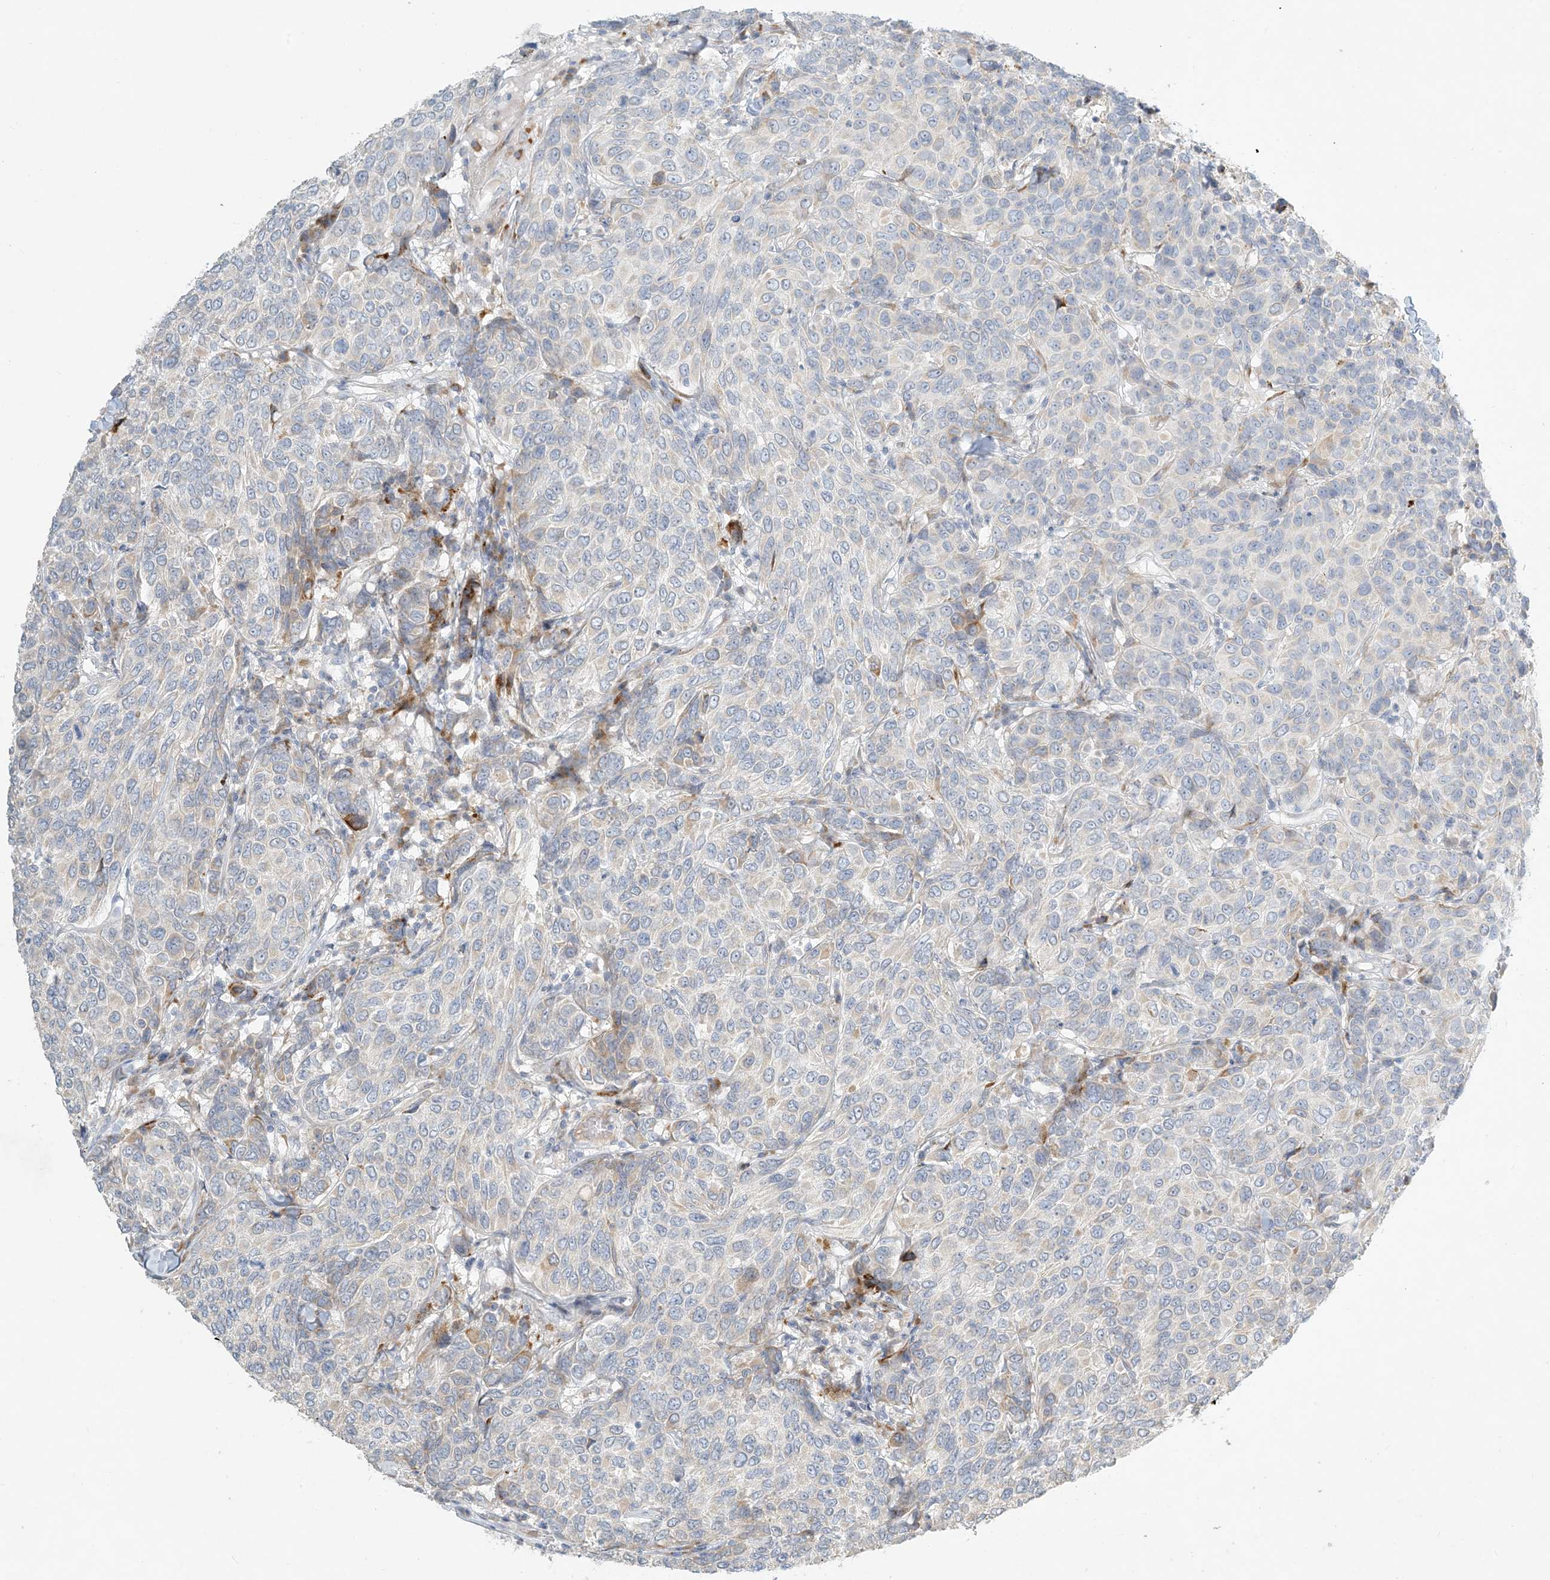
{"staining": {"intensity": "negative", "quantity": "none", "location": "none"}, "tissue": "breast cancer", "cell_type": "Tumor cells", "image_type": "cancer", "snomed": [{"axis": "morphology", "description": "Duct carcinoma"}, {"axis": "topography", "description": "Breast"}], "caption": "Immunohistochemistry (IHC) photomicrograph of breast invasive ductal carcinoma stained for a protein (brown), which shows no positivity in tumor cells.", "gene": "ZNF385D", "patient": {"sex": "female", "age": 55}}